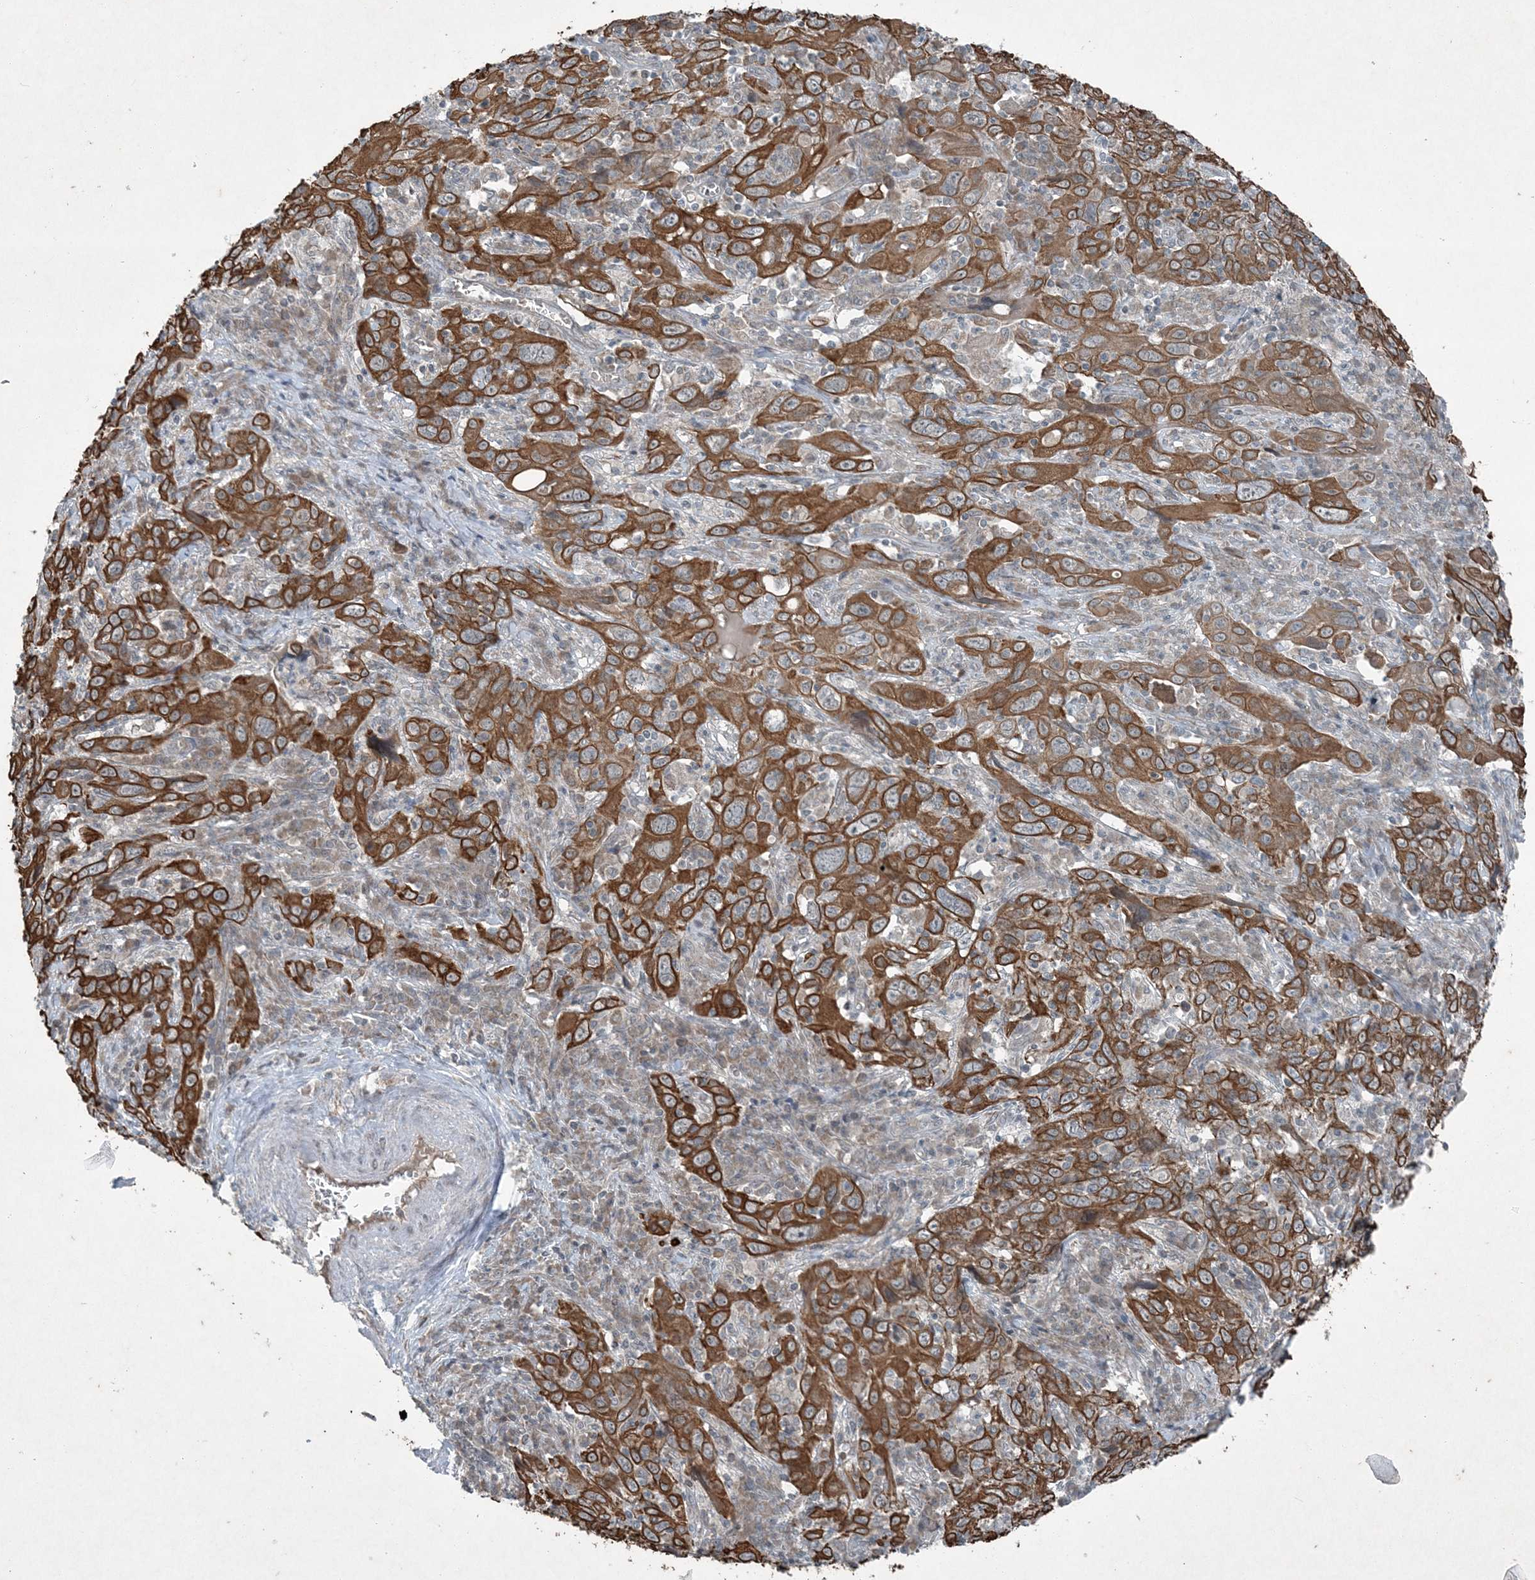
{"staining": {"intensity": "moderate", "quantity": ">75%", "location": "cytoplasmic/membranous"}, "tissue": "cervical cancer", "cell_type": "Tumor cells", "image_type": "cancer", "snomed": [{"axis": "morphology", "description": "Squamous cell carcinoma, NOS"}, {"axis": "topography", "description": "Cervix"}], "caption": "The immunohistochemical stain highlights moderate cytoplasmic/membranous staining in tumor cells of cervical cancer (squamous cell carcinoma) tissue.", "gene": "PC", "patient": {"sex": "female", "age": 46}}